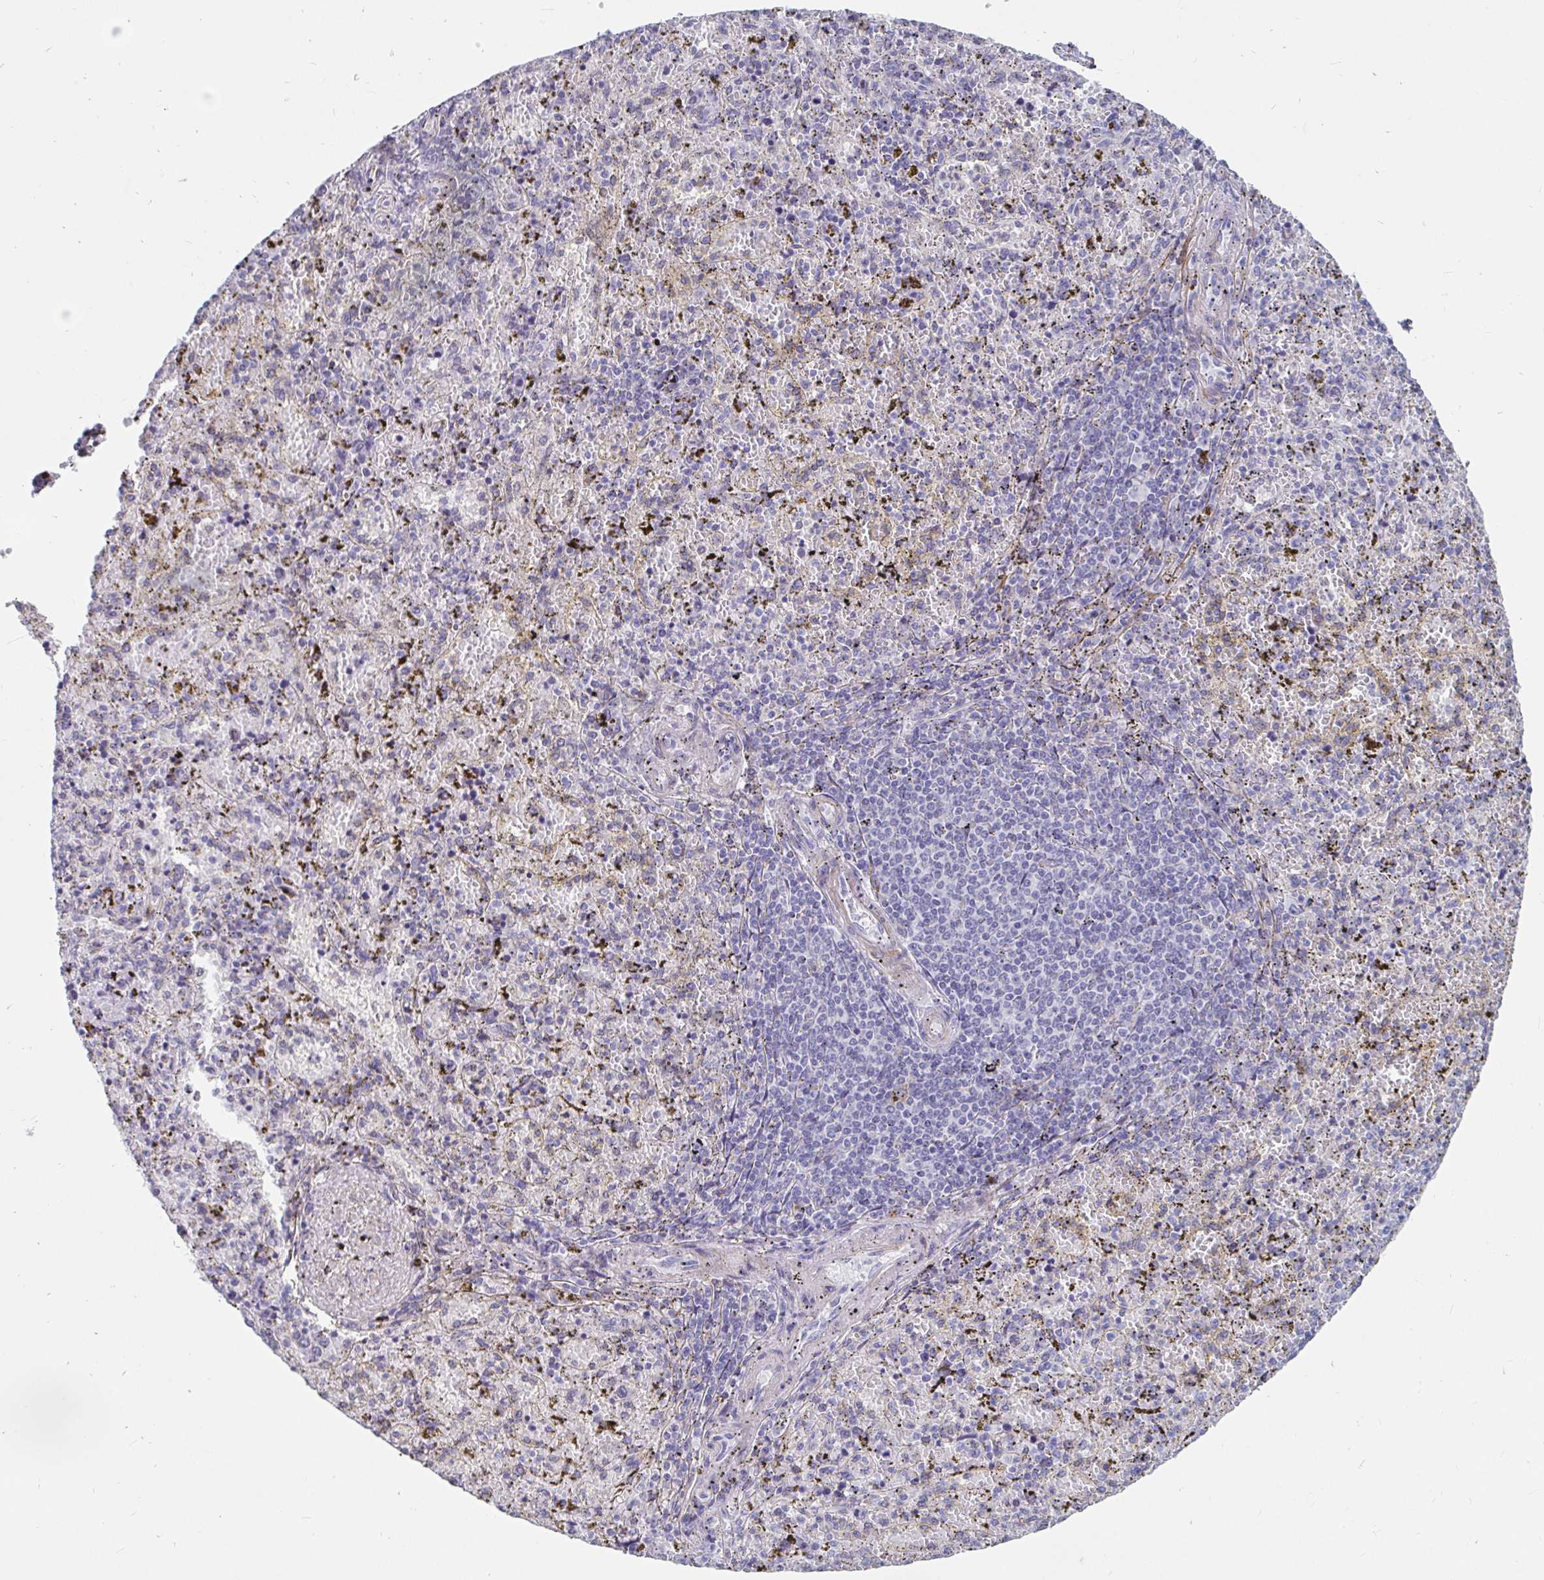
{"staining": {"intensity": "negative", "quantity": "none", "location": "none"}, "tissue": "spleen", "cell_type": "Cells in red pulp", "image_type": "normal", "snomed": [{"axis": "morphology", "description": "Normal tissue, NOS"}, {"axis": "topography", "description": "Spleen"}], "caption": "The image reveals no significant staining in cells in red pulp of spleen.", "gene": "ZFP82", "patient": {"sex": "female", "age": 50}}